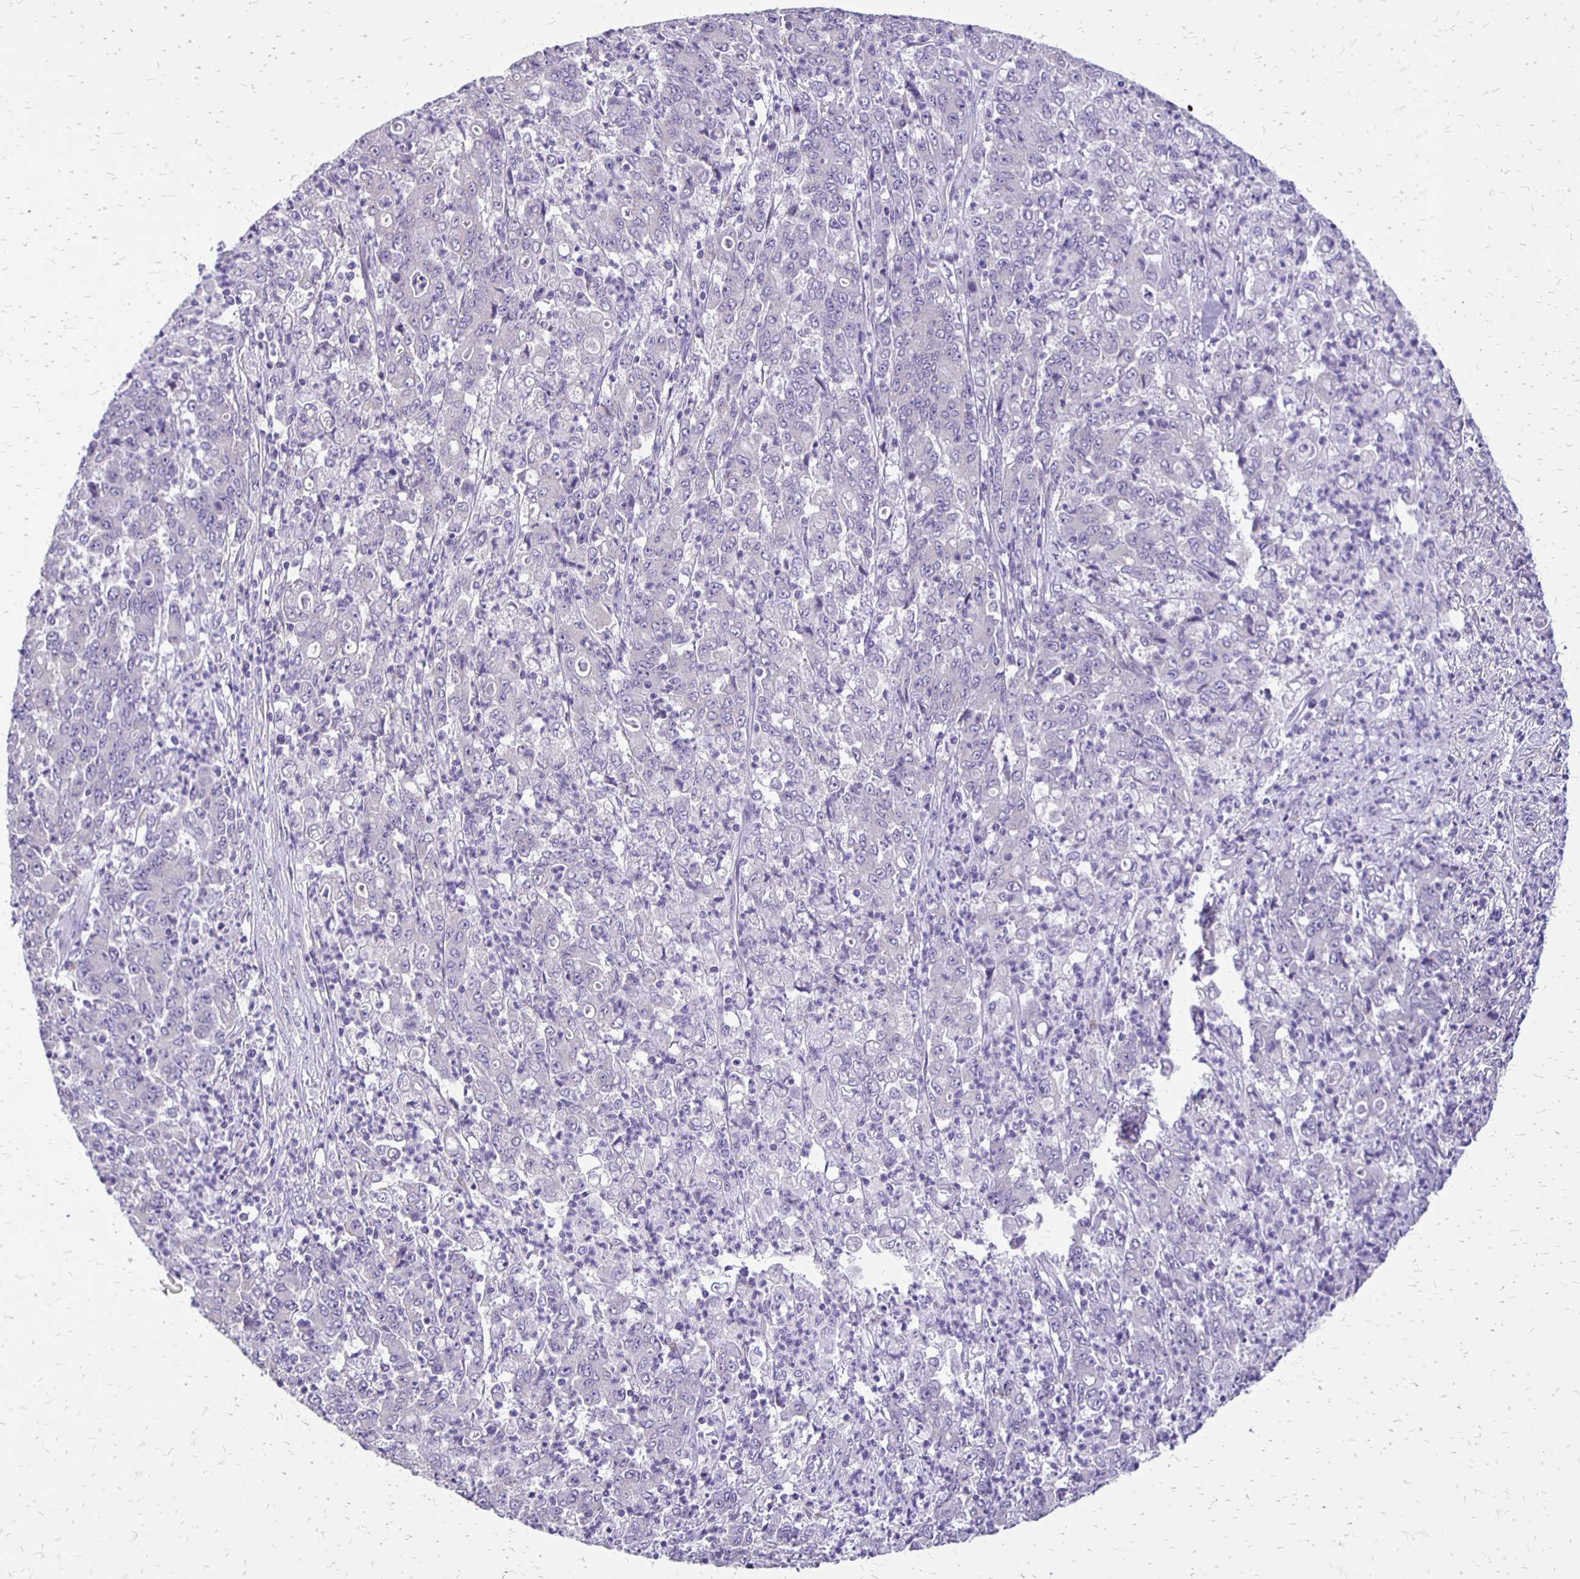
{"staining": {"intensity": "negative", "quantity": "none", "location": "none"}, "tissue": "stomach cancer", "cell_type": "Tumor cells", "image_type": "cancer", "snomed": [{"axis": "morphology", "description": "Adenocarcinoma, NOS"}, {"axis": "topography", "description": "Stomach, lower"}], "caption": "Human stomach adenocarcinoma stained for a protein using immunohistochemistry (IHC) displays no staining in tumor cells.", "gene": "ANKRD45", "patient": {"sex": "female", "age": 71}}